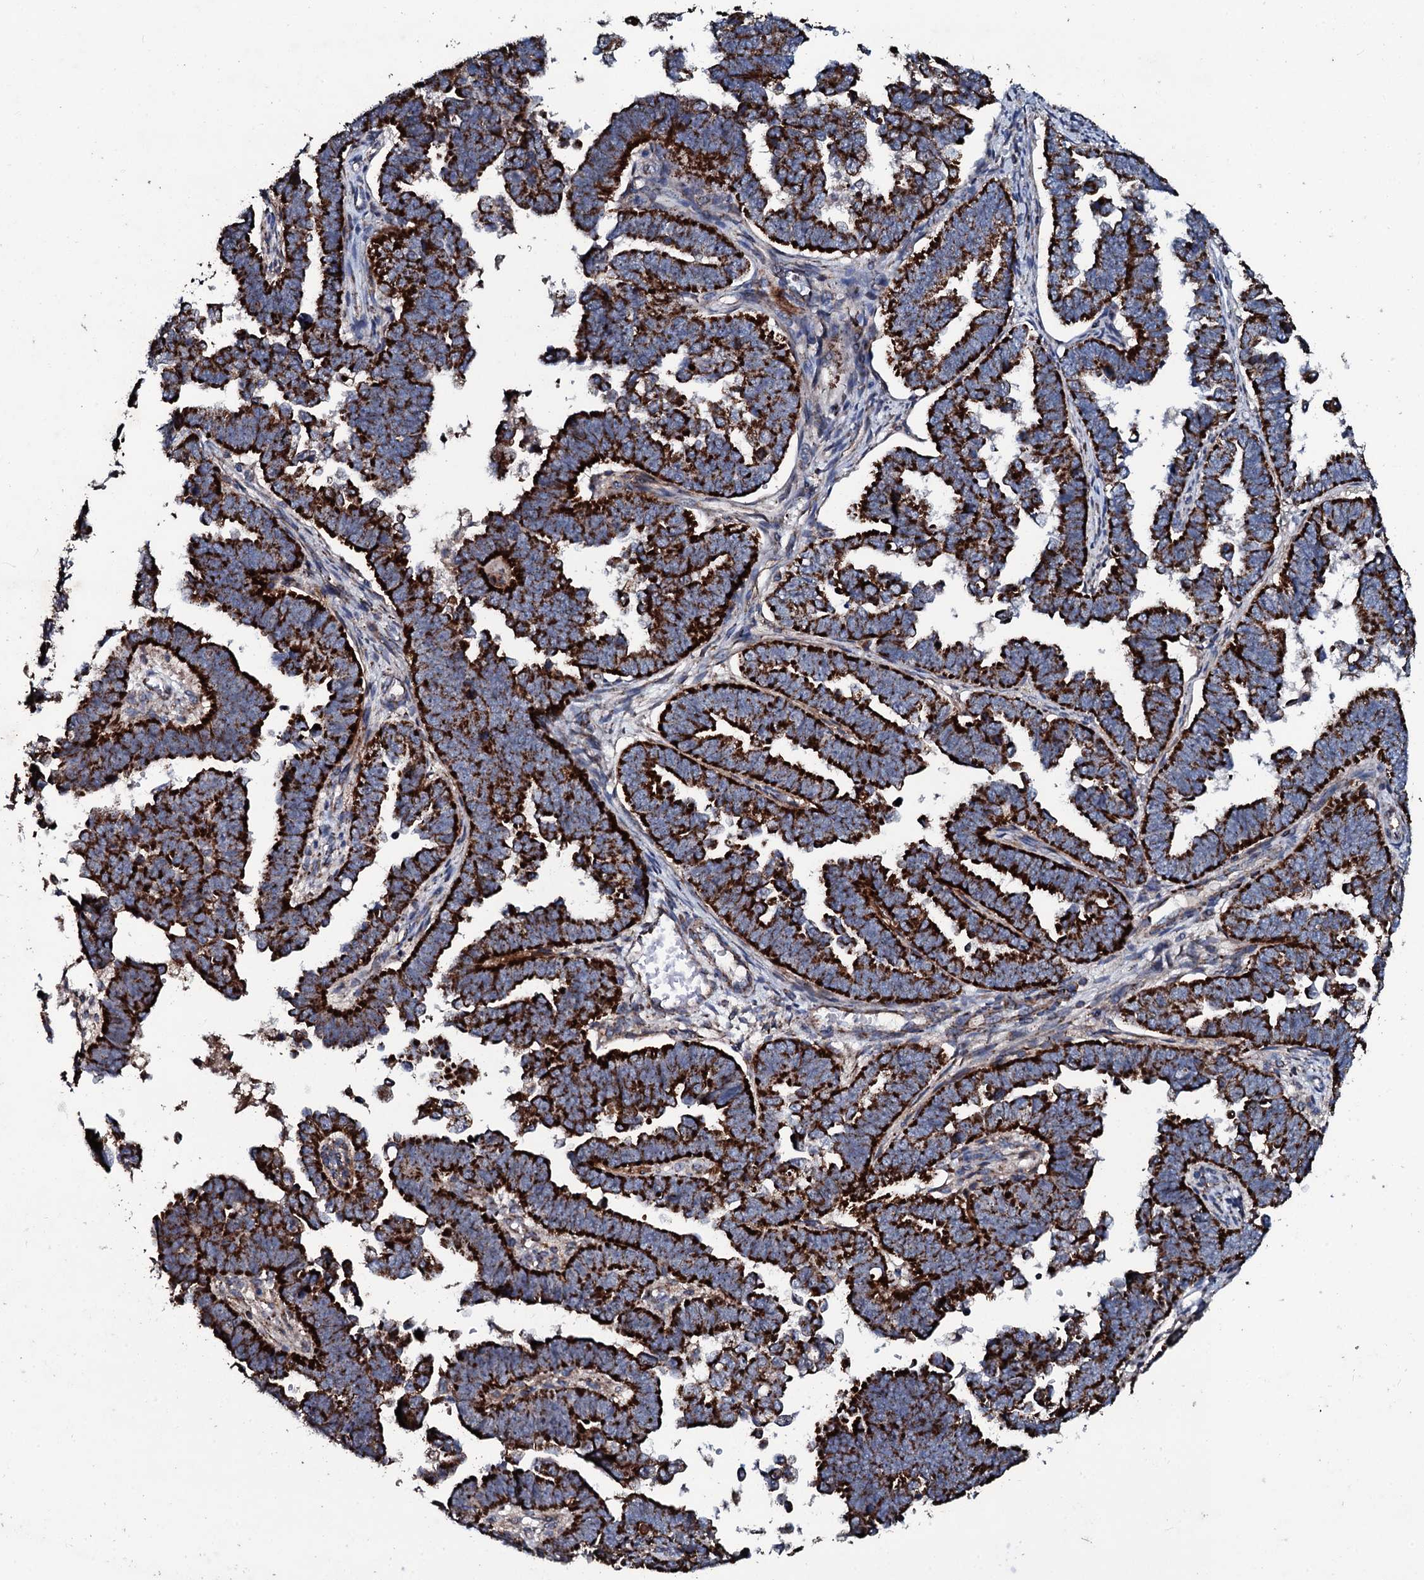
{"staining": {"intensity": "strong", "quantity": ">75%", "location": "cytoplasmic/membranous"}, "tissue": "endometrial cancer", "cell_type": "Tumor cells", "image_type": "cancer", "snomed": [{"axis": "morphology", "description": "Adenocarcinoma, NOS"}, {"axis": "topography", "description": "Endometrium"}], "caption": "A high-resolution photomicrograph shows immunohistochemistry staining of adenocarcinoma (endometrial), which displays strong cytoplasmic/membranous expression in about >75% of tumor cells. (brown staining indicates protein expression, while blue staining denotes nuclei).", "gene": "DYNC2I2", "patient": {"sex": "female", "age": 75}}